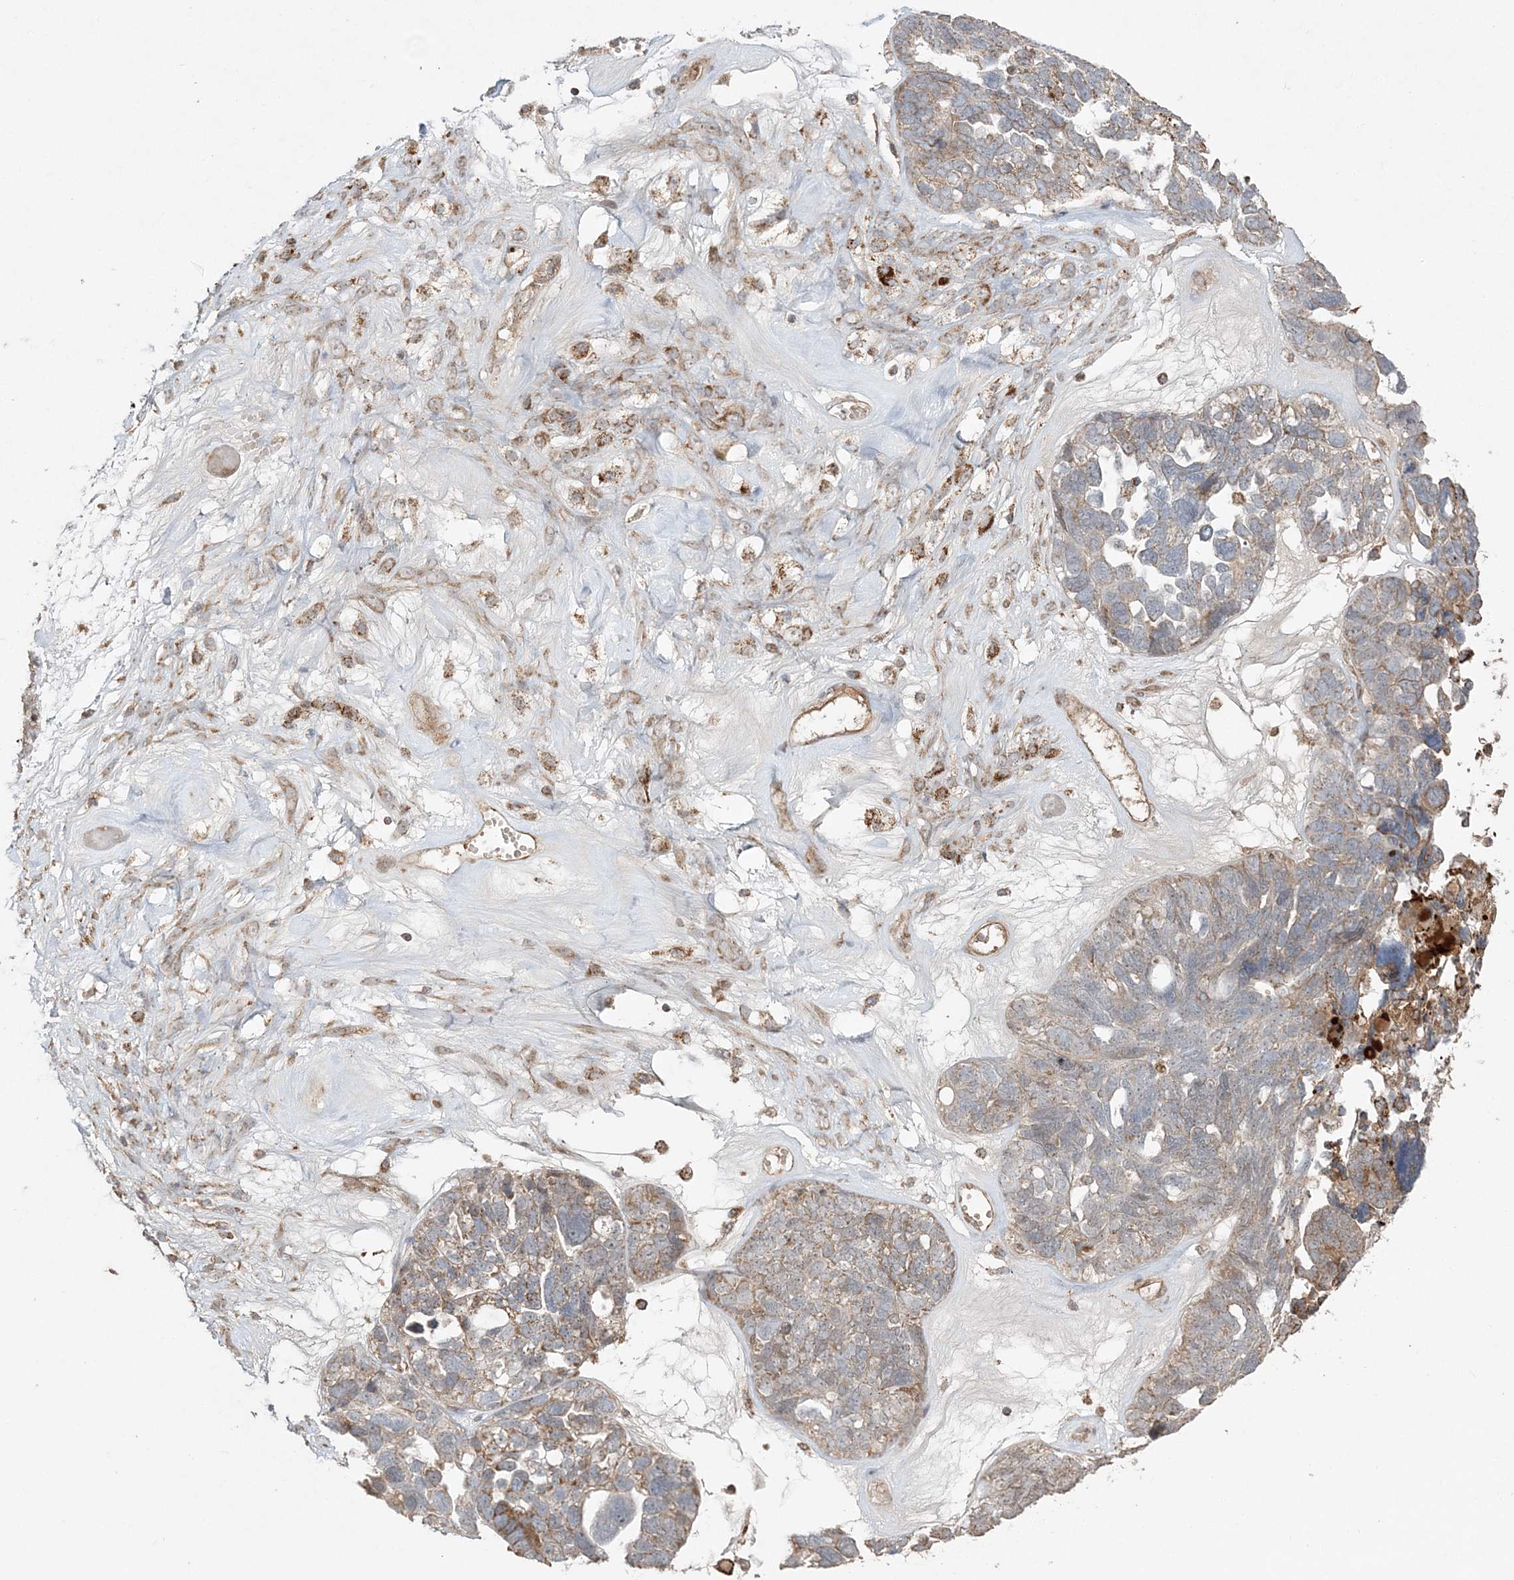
{"staining": {"intensity": "weak", "quantity": "25%-75%", "location": "cytoplasmic/membranous"}, "tissue": "ovarian cancer", "cell_type": "Tumor cells", "image_type": "cancer", "snomed": [{"axis": "morphology", "description": "Cystadenocarcinoma, serous, NOS"}, {"axis": "topography", "description": "Ovary"}], "caption": "Immunohistochemistry (IHC) micrograph of neoplastic tissue: ovarian cancer (serous cystadenocarcinoma) stained using immunohistochemistry exhibits low levels of weak protein expression localized specifically in the cytoplasmic/membranous of tumor cells, appearing as a cytoplasmic/membranous brown color.", "gene": "SCLT1", "patient": {"sex": "female", "age": 79}}